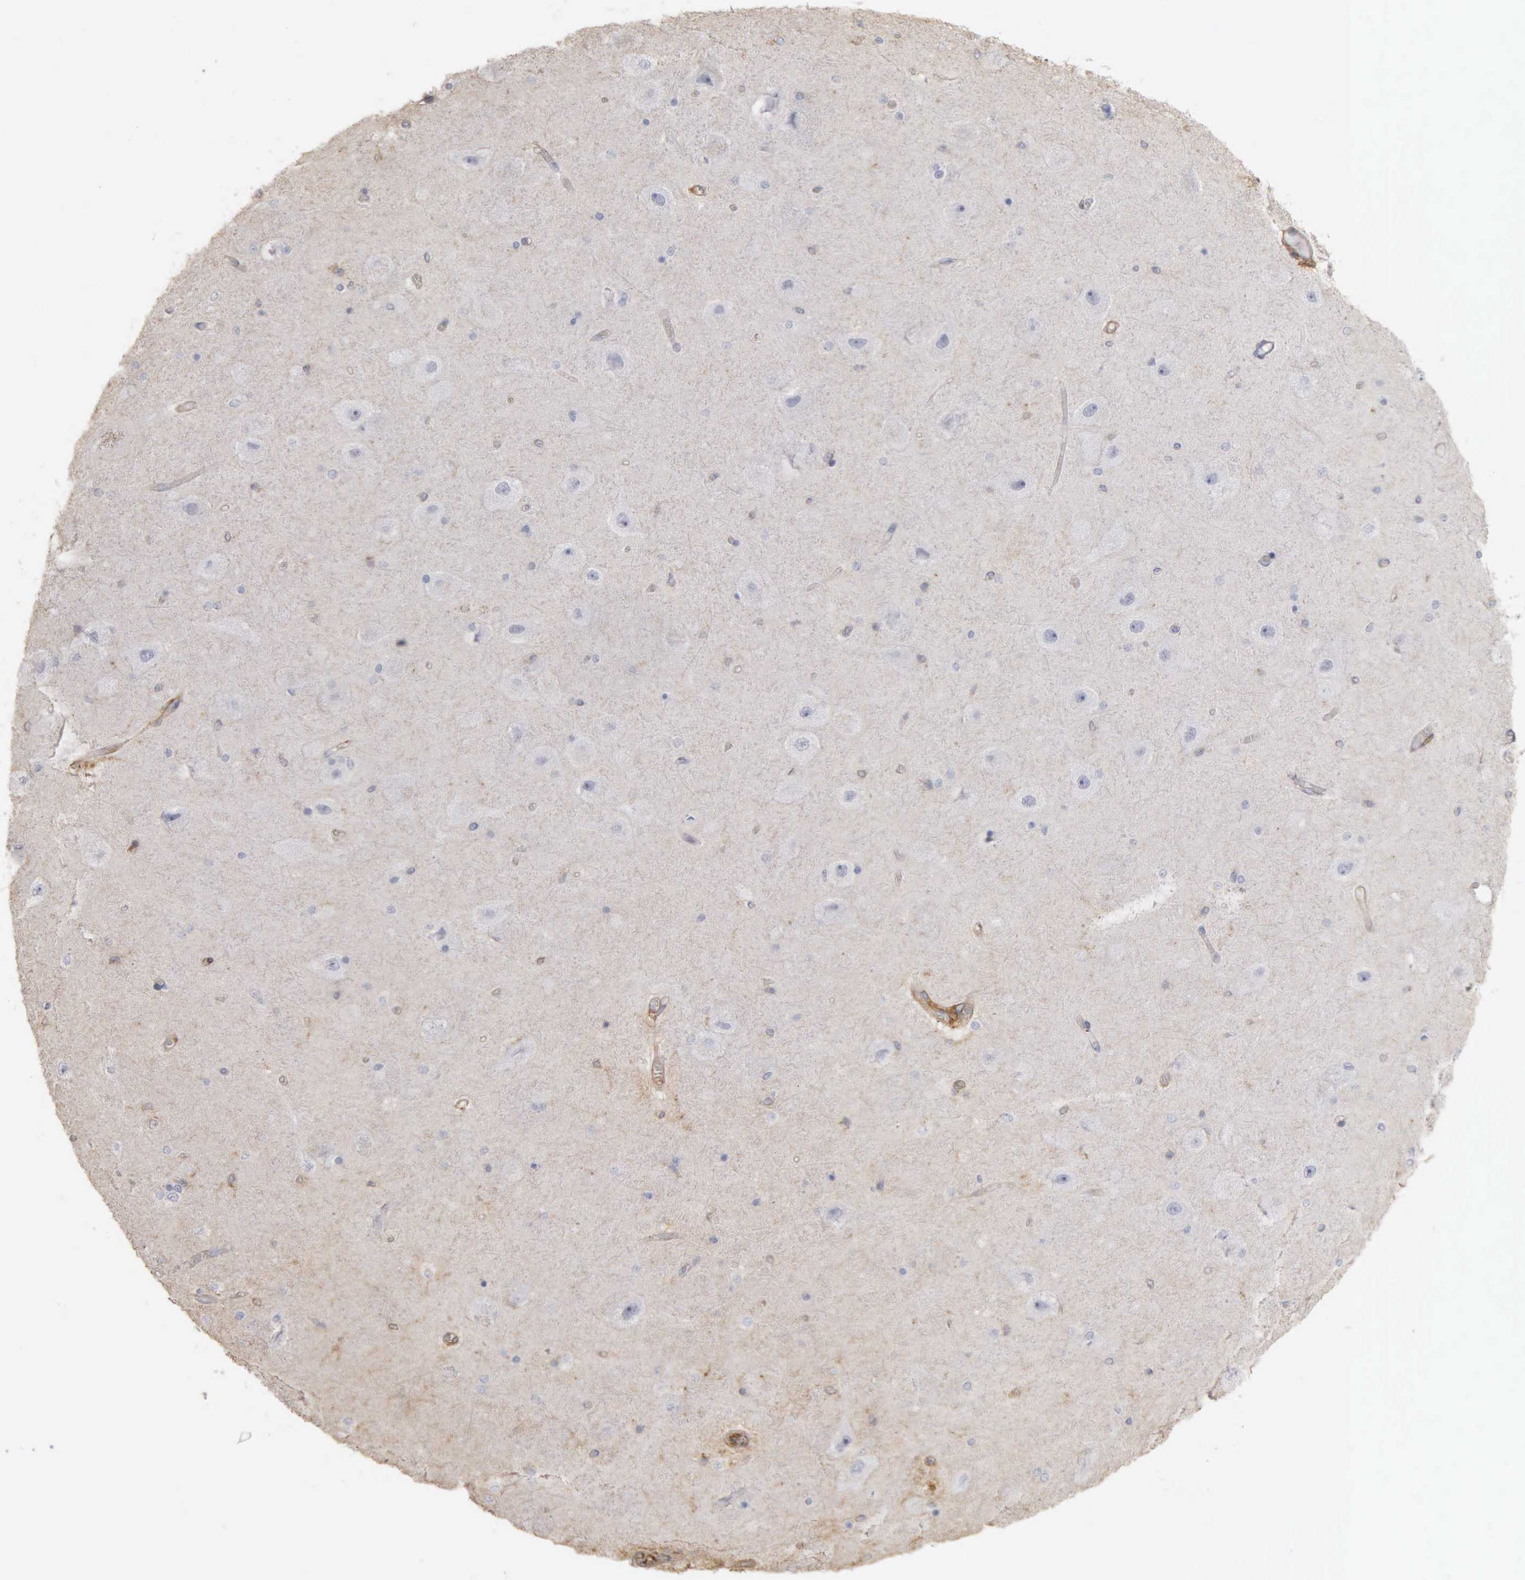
{"staining": {"intensity": "weak", "quantity": "<25%", "location": "cytoplasmic/membranous"}, "tissue": "hippocampus", "cell_type": "Glial cells", "image_type": "normal", "snomed": [{"axis": "morphology", "description": "Normal tissue, NOS"}, {"axis": "topography", "description": "Hippocampus"}], "caption": "DAB immunohistochemical staining of normal hippocampus displays no significant staining in glial cells.", "gene": "CD99", "patient": {"sex": "female", "age": 54}}